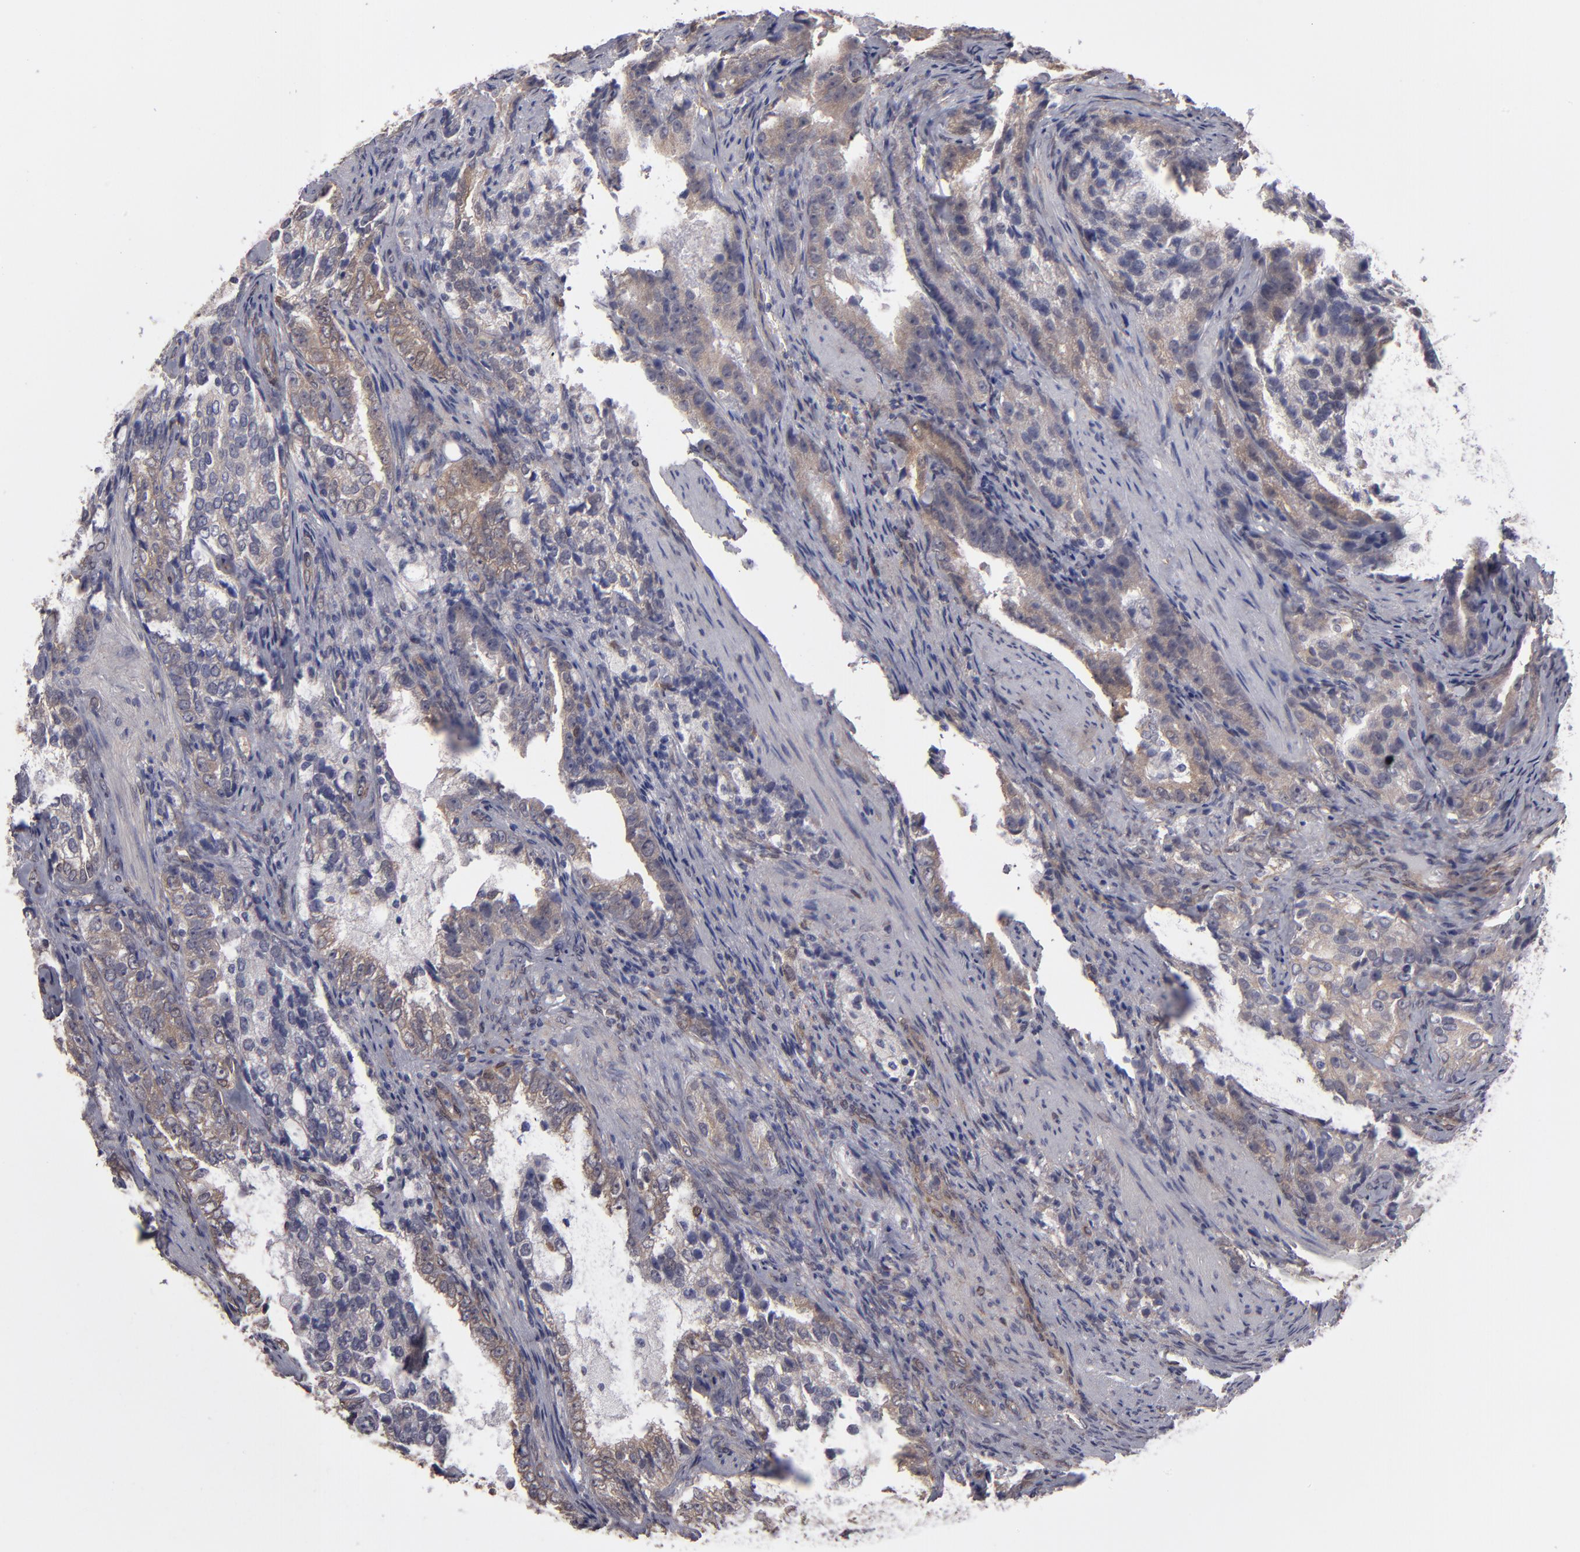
{"staining": {"intensity": "weak", "quantity": ">75%", "location": "cytoplasmic/membranous"}, "tissue": "prostate cancer", "cell_type": "Tumor cells", "image_type": "cancer", "snomed": [{"axis": "morphology", "description": "Adenocarcinoma, High grade"}, {"axis": "topography", "description": "Prostate"}], "caption": "This is an image of immunohistochemistry (IHC) staining of prostate cancer, which shows weak positivity in the cytoplasmic/membranous of tumor cells.", "gene": "NDRG2", "patient": {"sex": "male", "age": 63}}